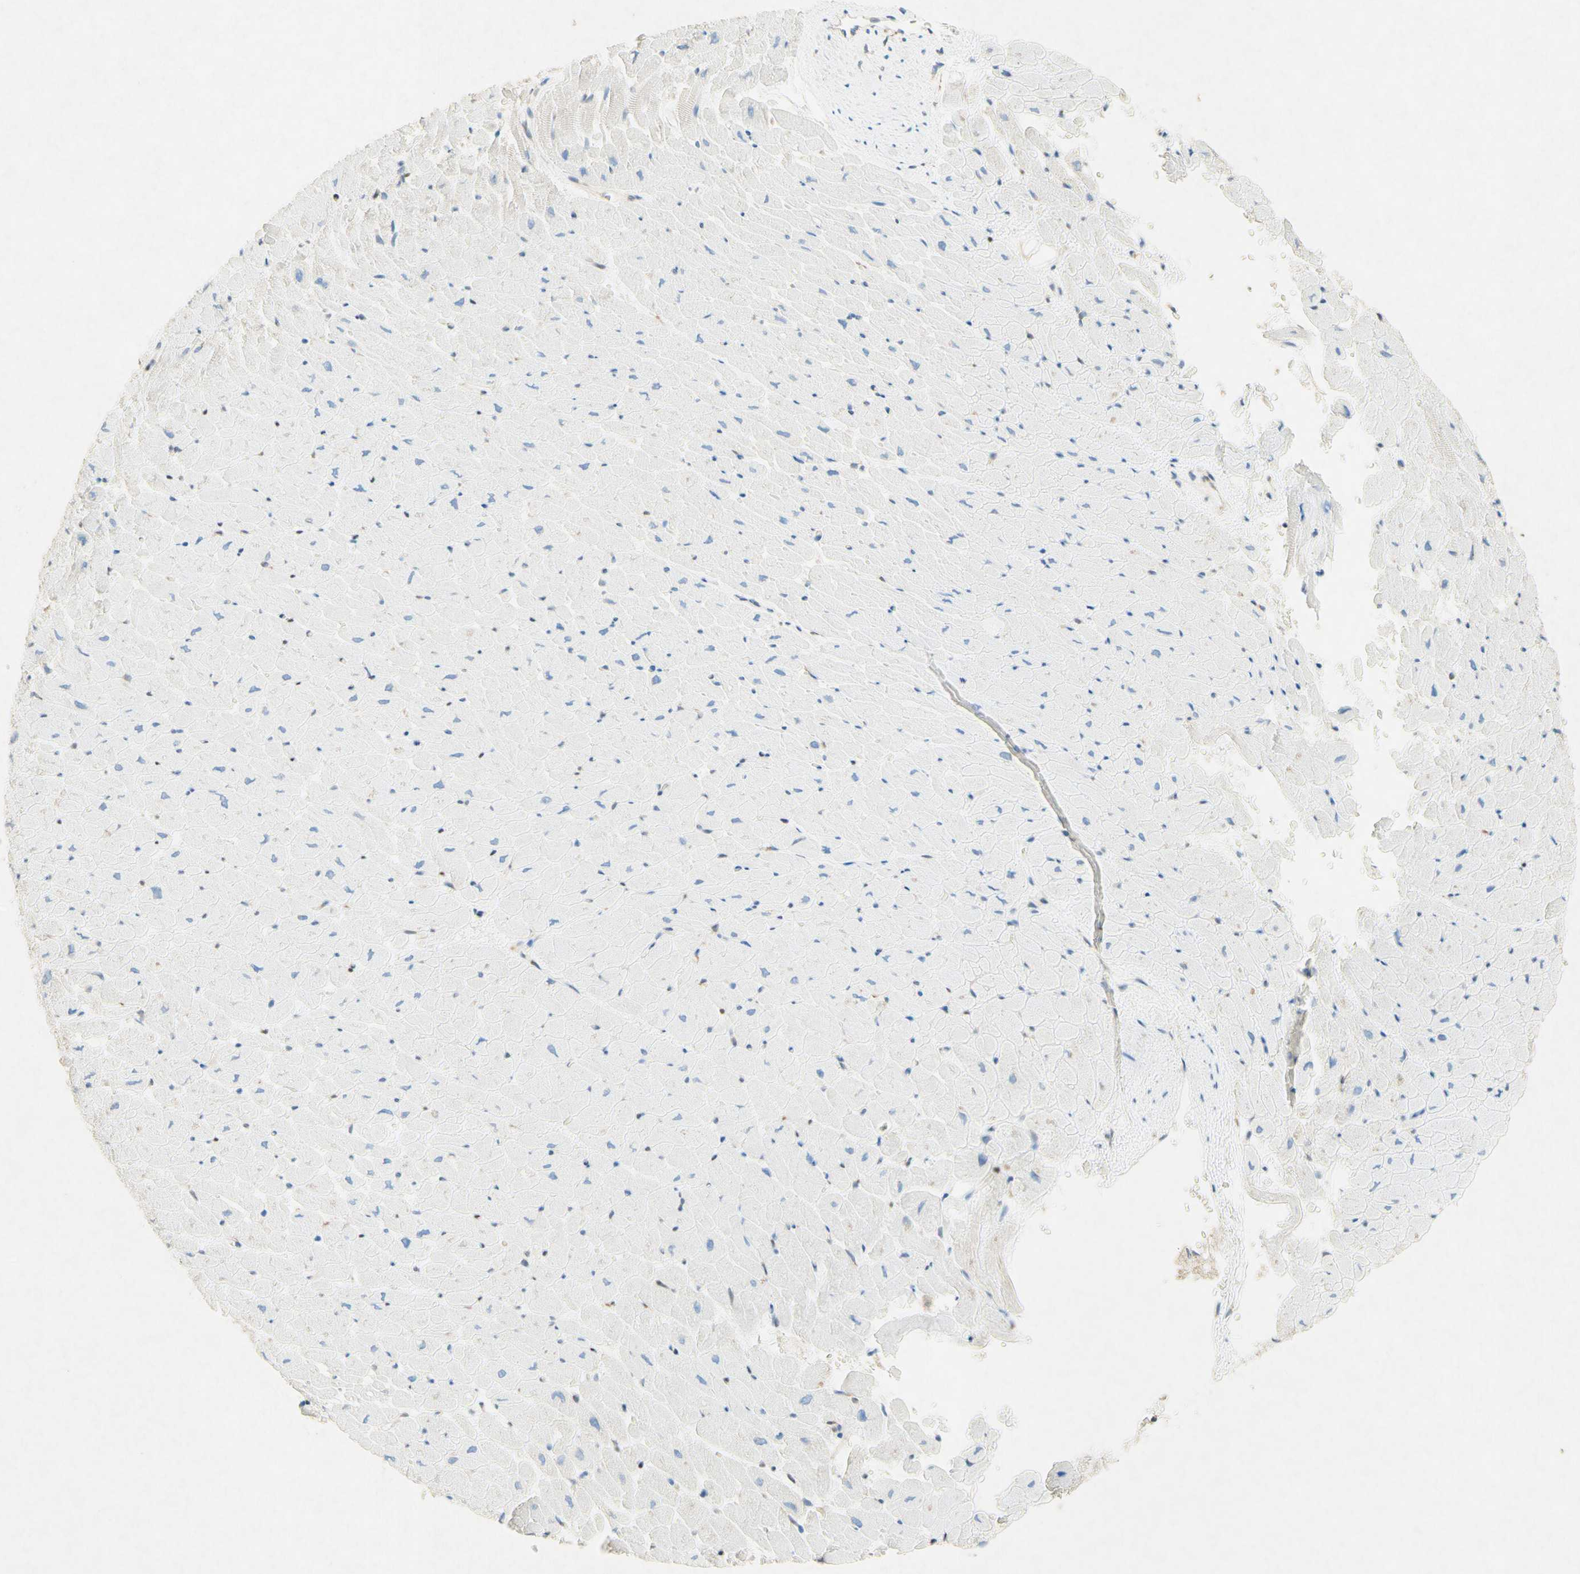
{"staining": {"intensity": "negative", "quantity": "none", "location": "none"}, "tissue": "heart muscle", "cell_type": "Cardiomyocytes", "image_type": "normal", "snomed": [{"axis": "morphology", "description": "Normal tissue, NOS"}, {"axis": "topography", "description": "Heart"}], "caption": "Histopathology image shows no significant protein positivity in cardiomyocytes of normal heart muscle. Brightfield microscopy of IHC stained with DAB (brown) and hematoxylin (blue), captured at high magnification.", "gene": "PABPC1", "patient": {"sex": "male", "age": 45}}